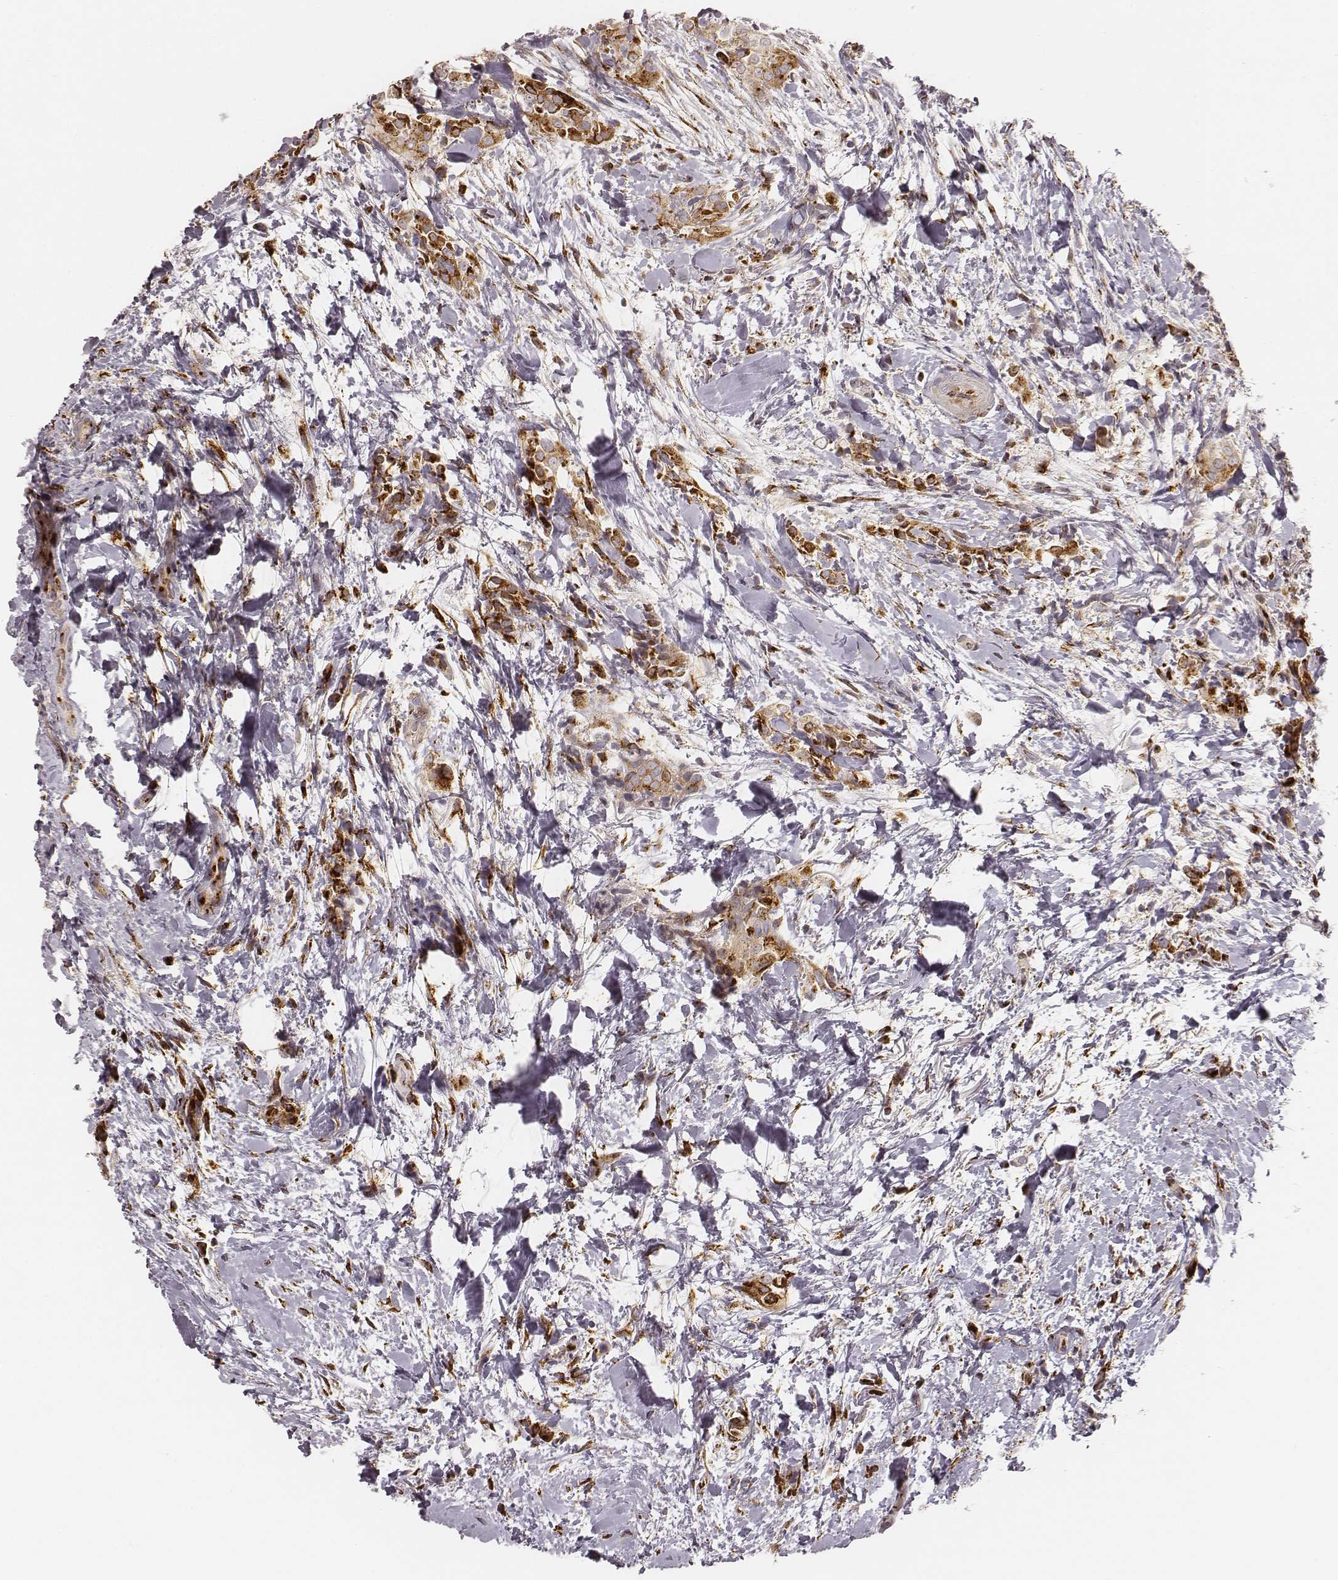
{"staining": {"intensity": "strong", "quantity": "25%-75%", "location": "cytoplasmic/membranous"}, "tissue": "thyroid cancer", "cell_type": "Tumor cells", "image_type": "cancer", "snomed": [{"axis": "morphology", "description": "Papillary adenocarcinoma, NOS"}, {"axis": "topography", "description": "Thyroid gland"}], "caption": "High-power microscopy captured an immunohistochemistry (IHC) image of thyroid cancer, revealing strong cytoplasmic/membranous staining in approximately 25%-75% of tumor cells.", "gene": "GORASP2", "patient": {"sex": "male", "age": 61}}